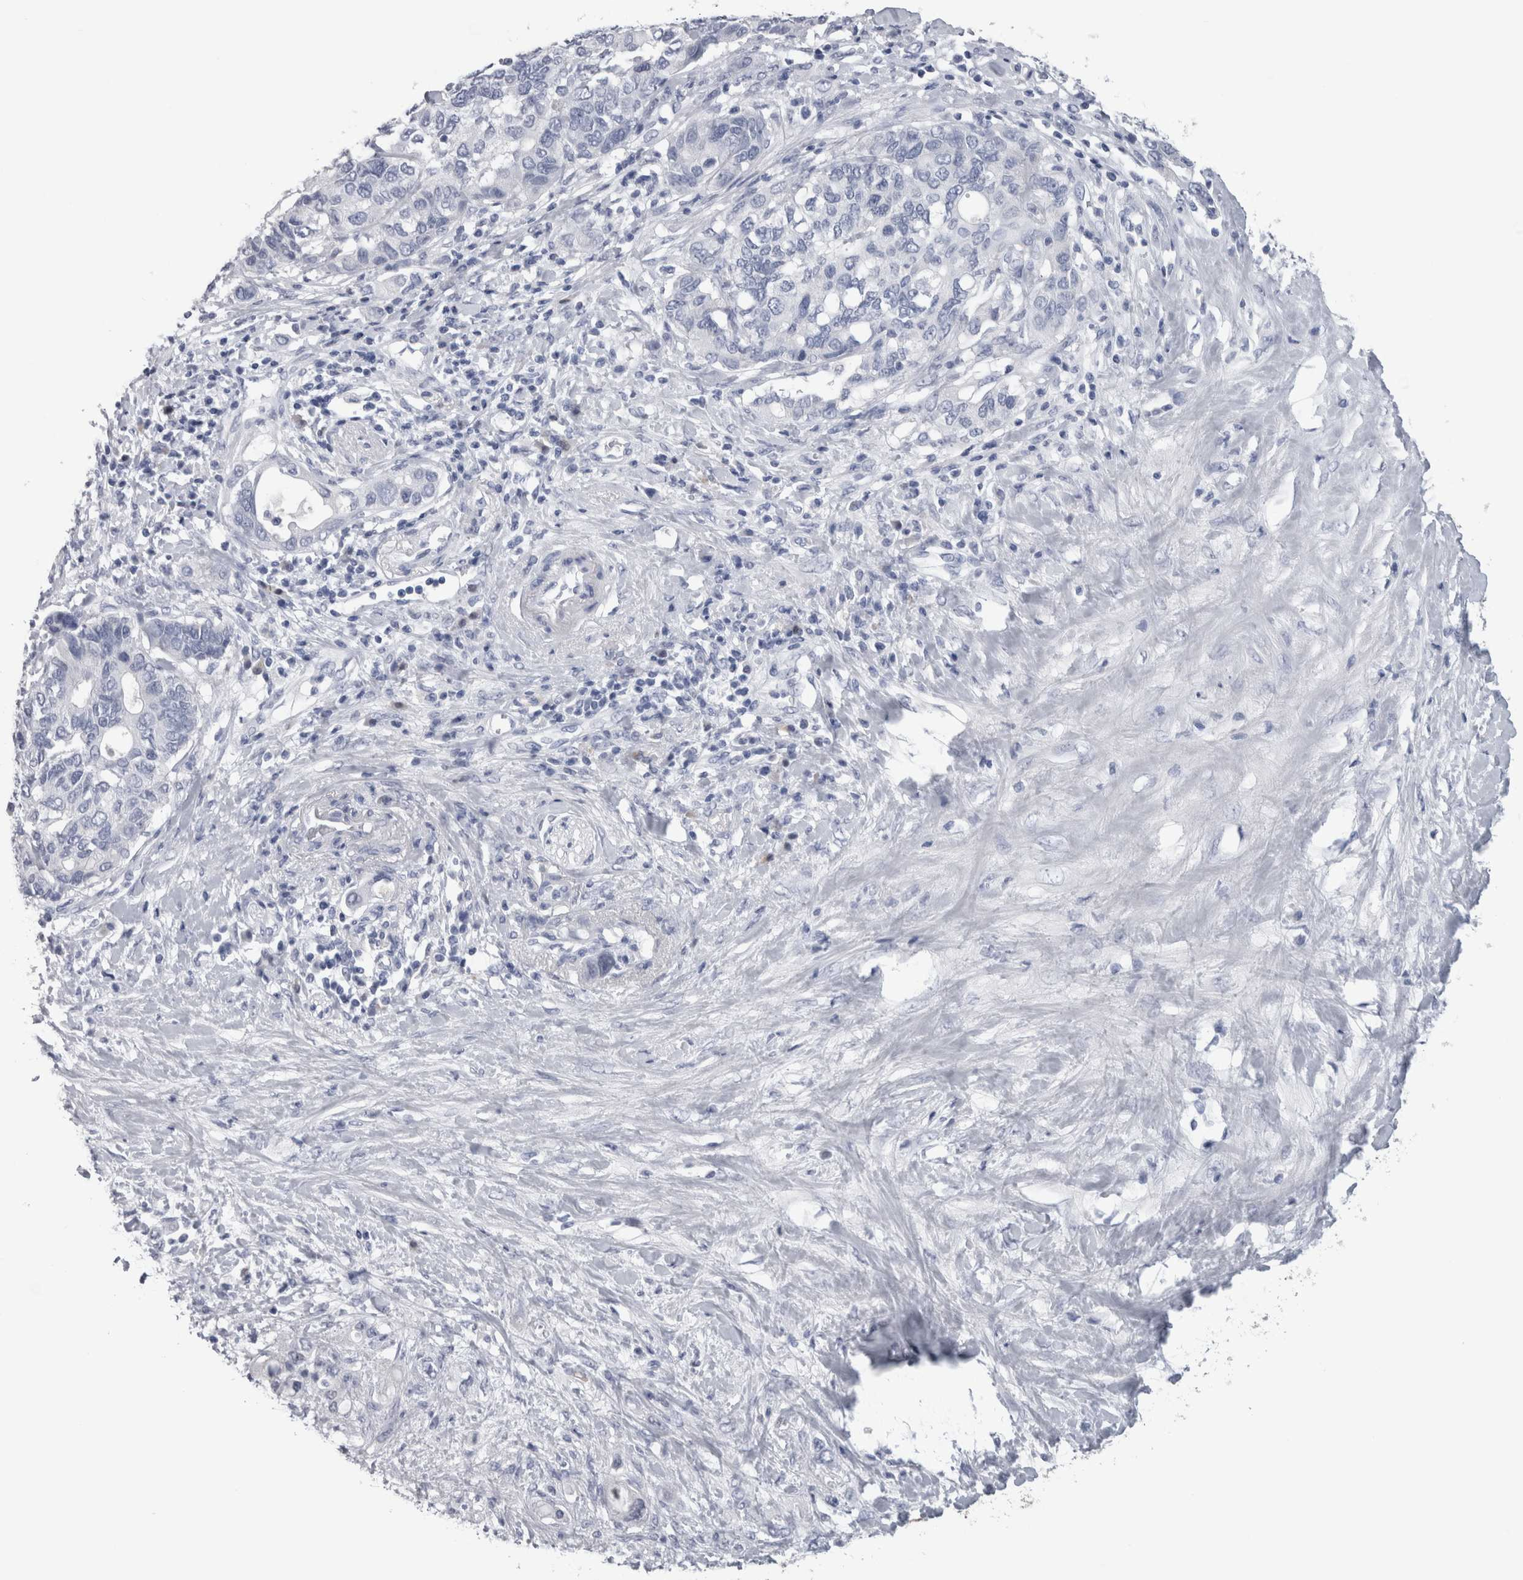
{"staining": {"intensity": "negative", "quantity": "none", "location": "none"}, "tissue": "pancreatic cancer", "cell_type": "Tumor cells", "image_type": "cancer", "snomed": [{"axis": "morphology", "description": "Adenocarcinoma, NOS"}, {"axis": "topography", "description": "Pancreas"}], "caption": "IHC photomicrograph of neoplastic tissue: human pancreatic cancer stained with DAB displays no significant protein expression in tumor cells. (Brightfield microscopy of DAB (3,3'-diaminobenzidine) IHC at high magnification).", "gene": "CA8", "patient": {"sex": "female", "age": 56}}